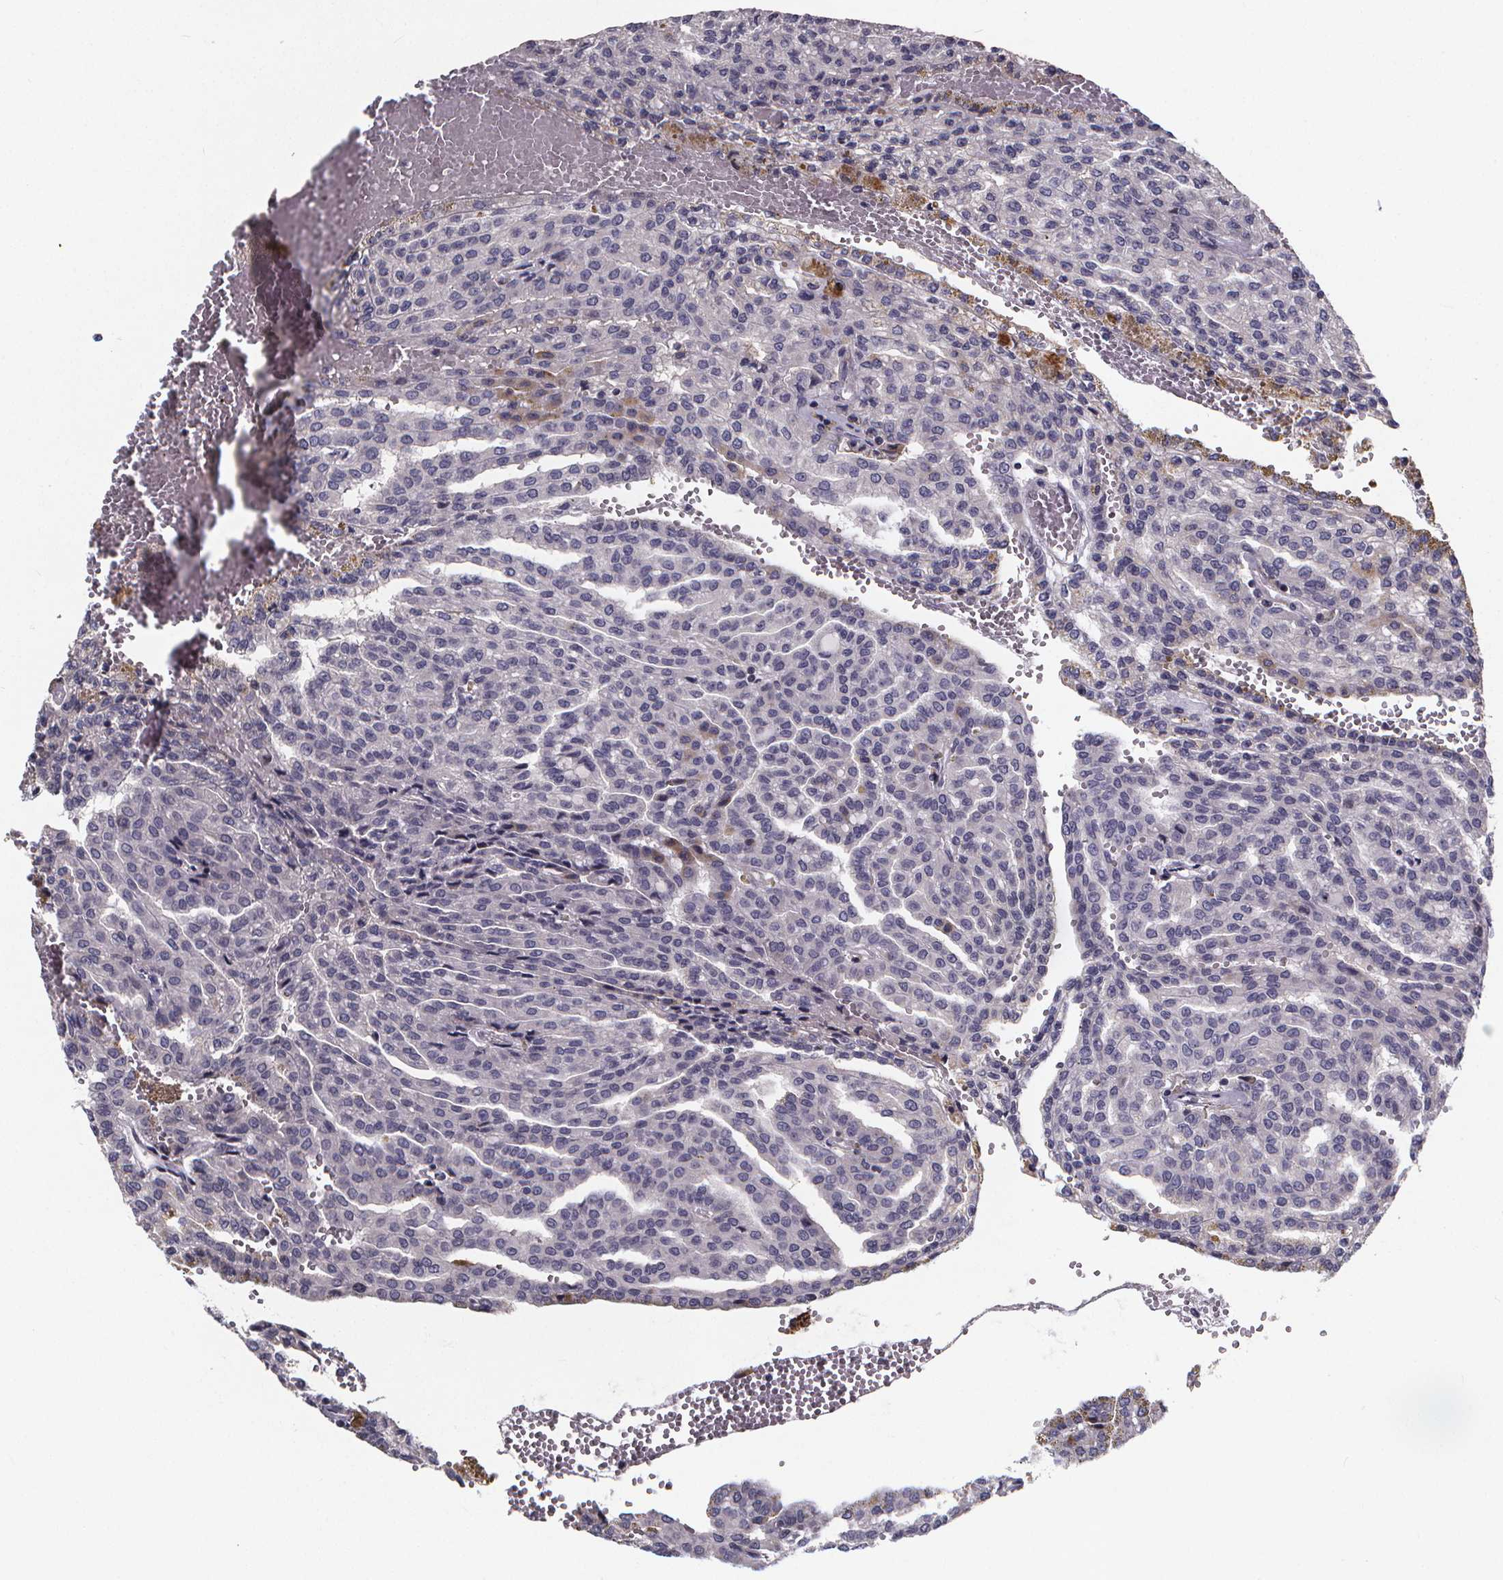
{"staining": {"intensity": "negative", "quantity": "none", "location": "none"}, "tissue": "renal cancer", "cell_type": "Tumor cells", "image_type": "cancer", "snomed": [{"axis": "morphology", "description": "Adenocarcinoma, NOS"}, {"axis": "topography", "description": "Kidney"}], "caption": "Immunohistochemical staining of renal adenocarcinoma demonstrates no significant expression in tumor cells.", "gene": "FBXW2", "patient": {"sex": "male", "age": 63}}